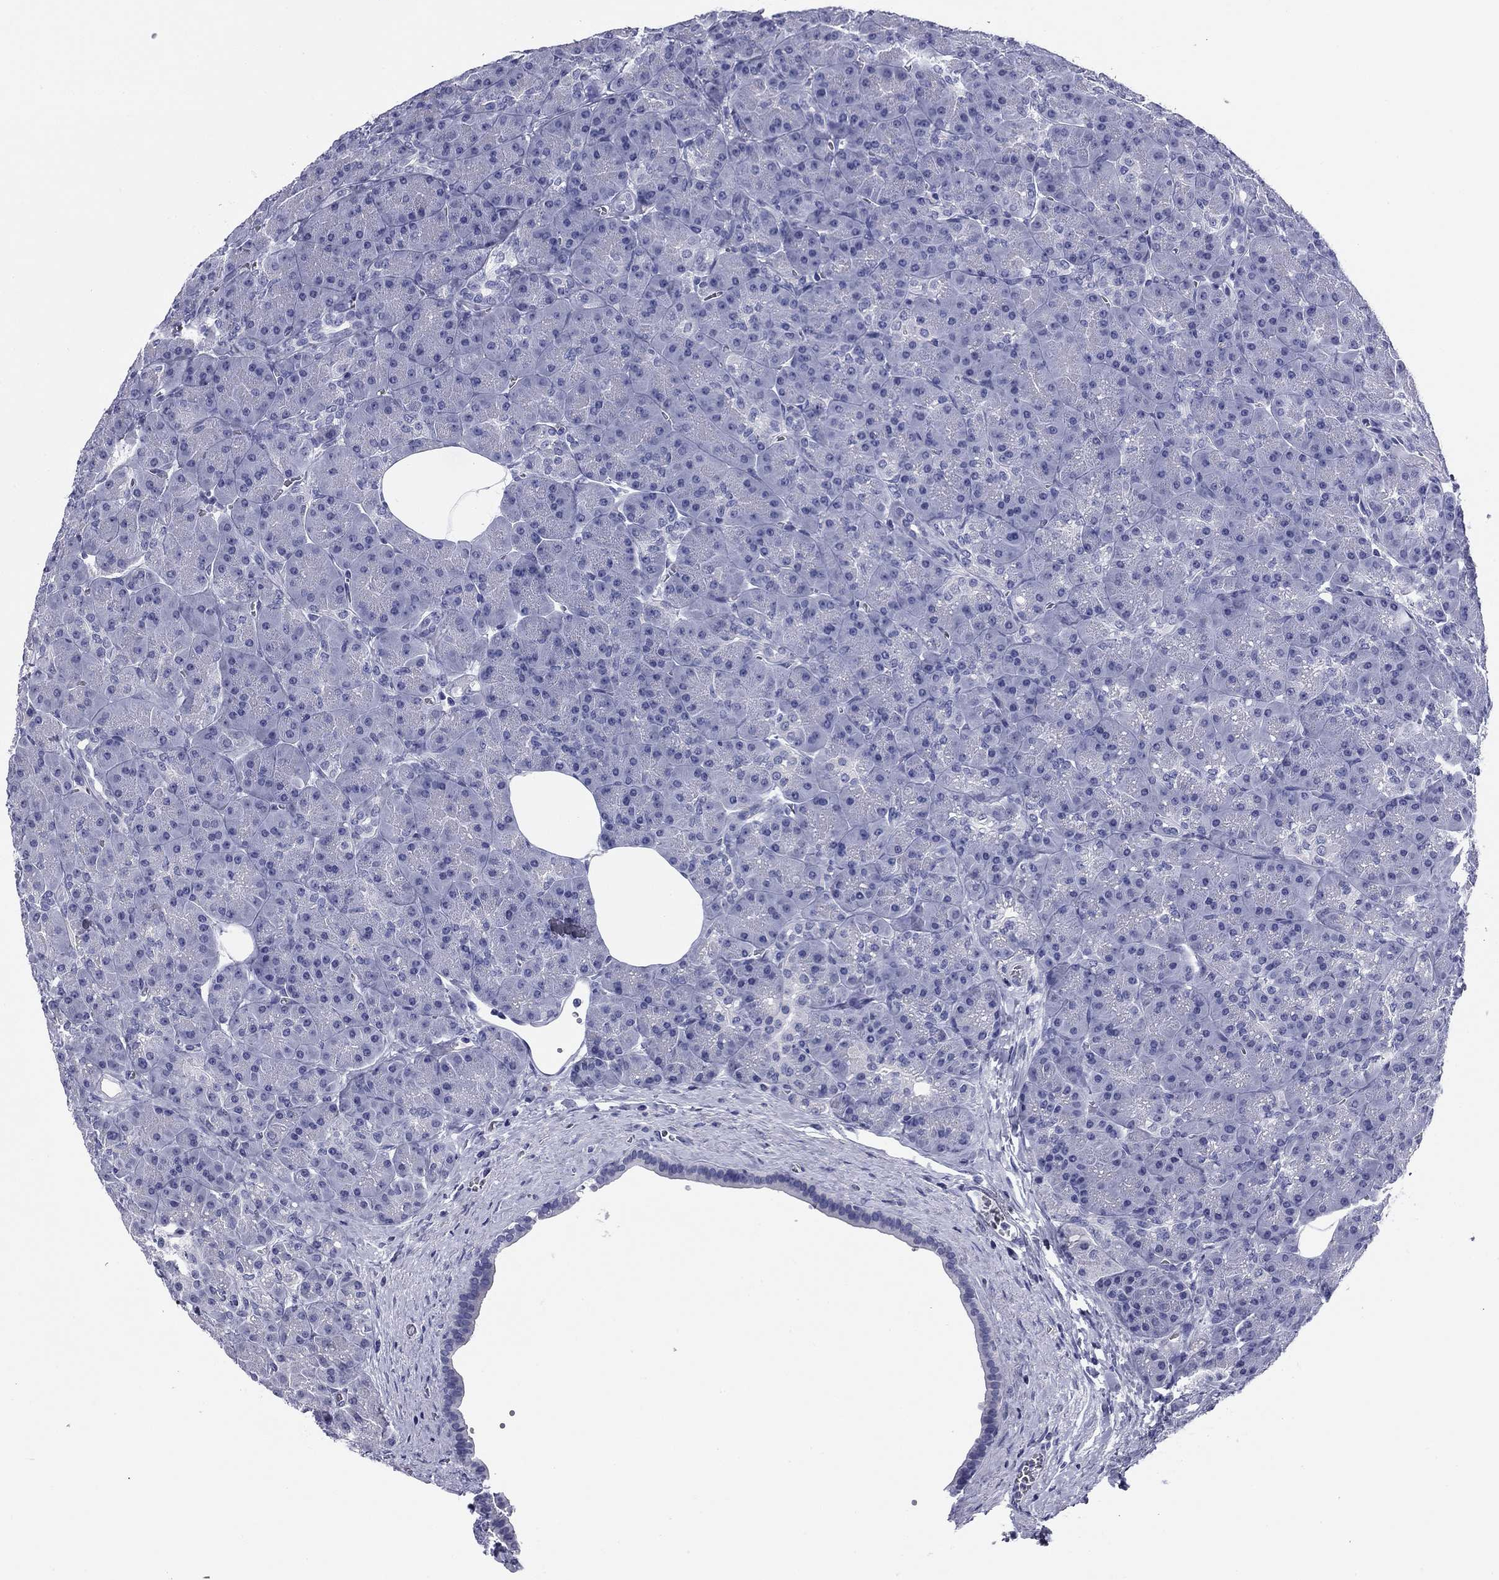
{"staining": {"intensity": "negative", "quantity": "none", "location": "none"}, "tissue": "pancreas", "cell_type": "Exocrine glandular cells", "image_type": "normal", "snomed": [{"axis": "morphology", "description": "Normal tissue, NOS"}, {"axis": "topography", "description": "Pancreas"}], "caption": "High power microscopy histopathology image of an immunohistochemistry (IHC) micrograph of benign pancreas, revealing no significant positivity in exocrine glandular cells. (DAB IHC with hematoxylin counter stain).", "gene": "ABCC2", "patient": {"sex": "male", "age": 57}}